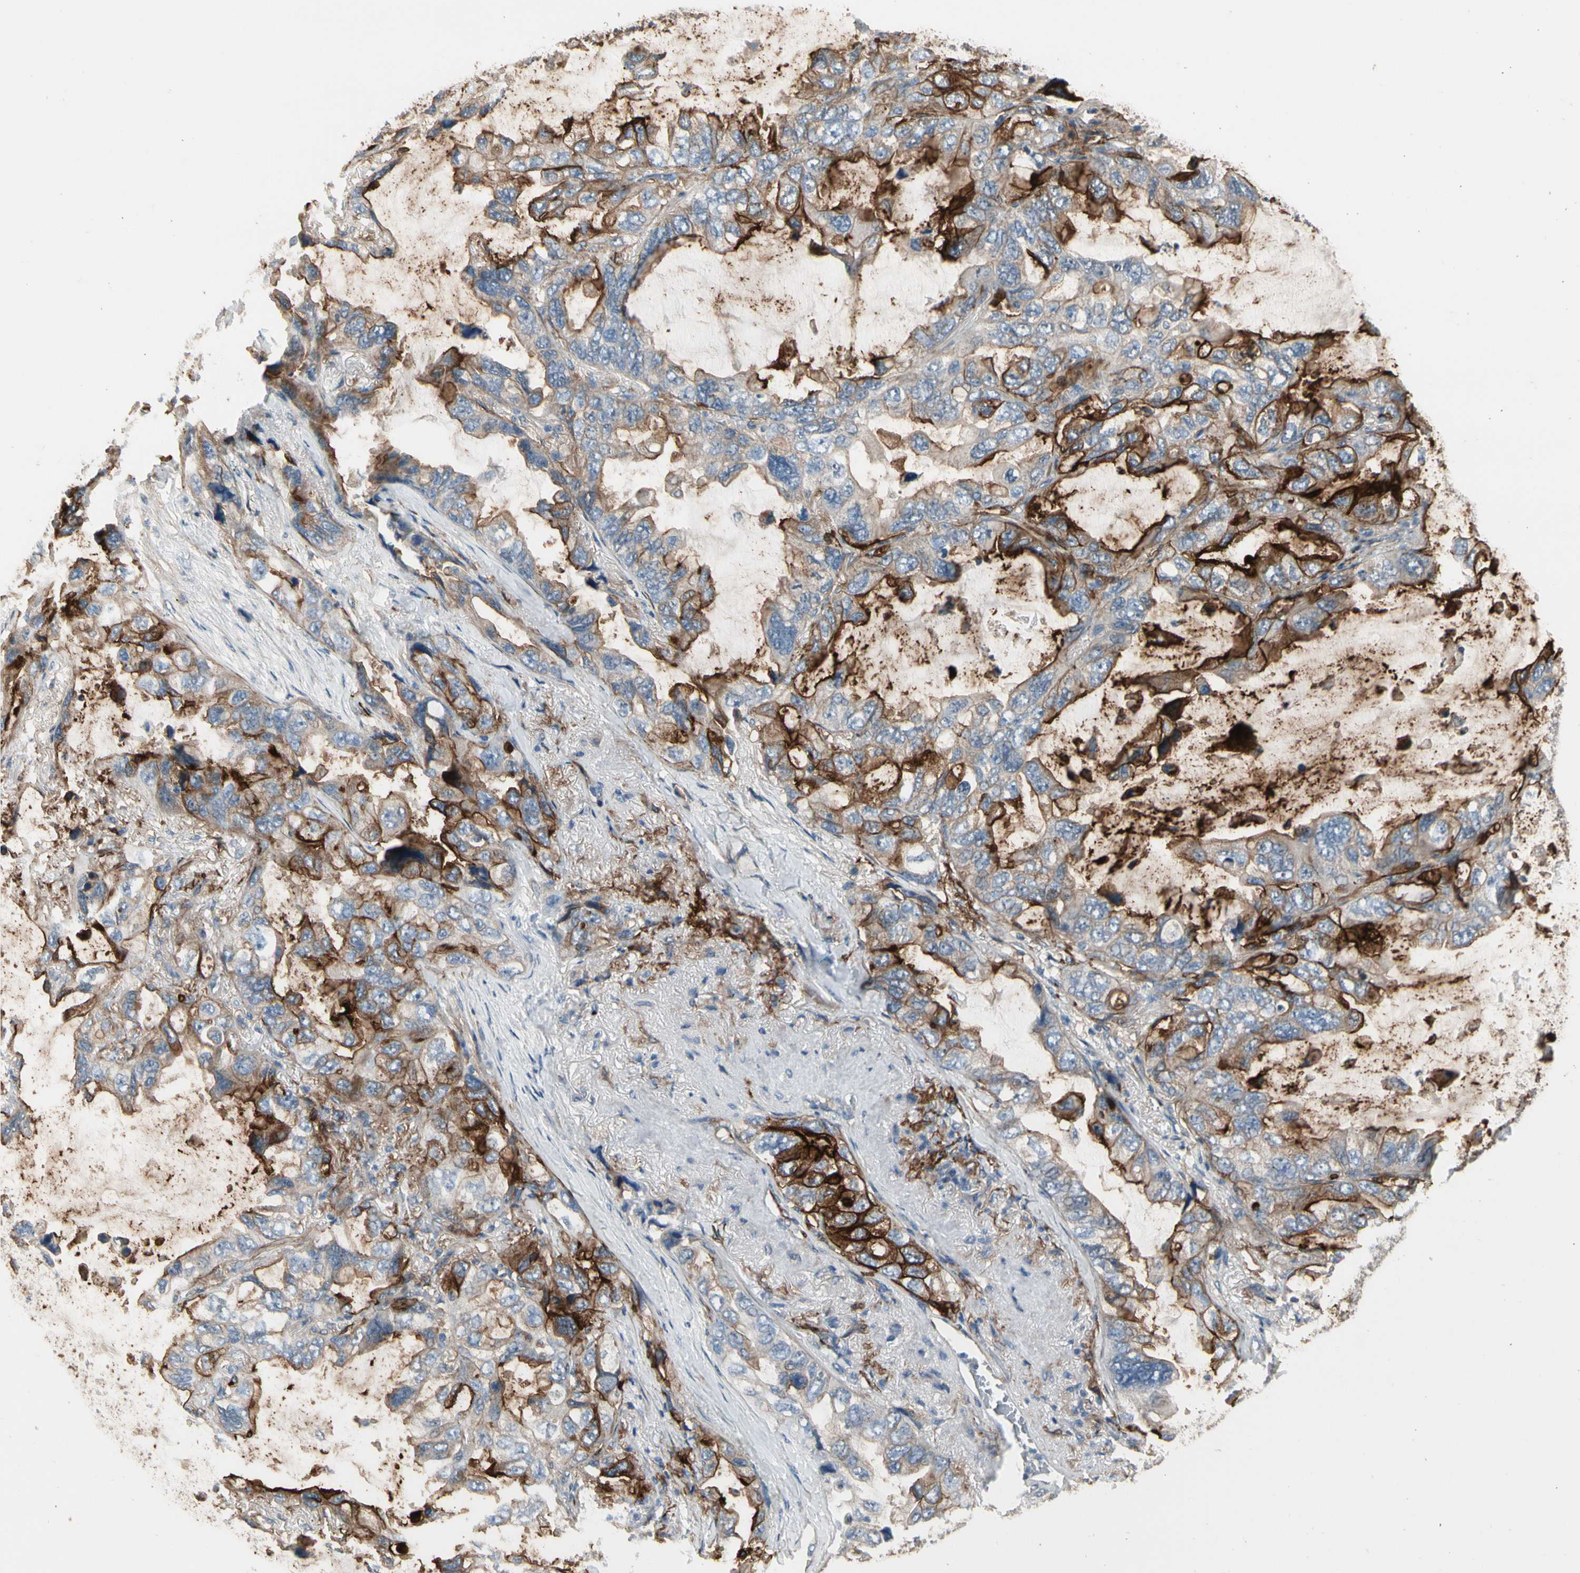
{"staining": {"intensity": "strong", "quantity": ">75%", "location": "cytoplasmic/membranous"}, "tissue": "lung cancer", "cell_type": "Tumor cells", "image_type": "cancer", "snomed": [{"axis": "morphology", "description": "Squamous cell carcinoma, NOS"}, {"axis": "topography", "description": "Lung"}], "caption": "Approximately >75% of tumor cells in lung cancer exhibit strong cytoplasmic/membranous protein staining as visualized by brown immunohistochemical staining.", "gene": "SUSD2", "patient": {"sex": "female", "age": 73}}